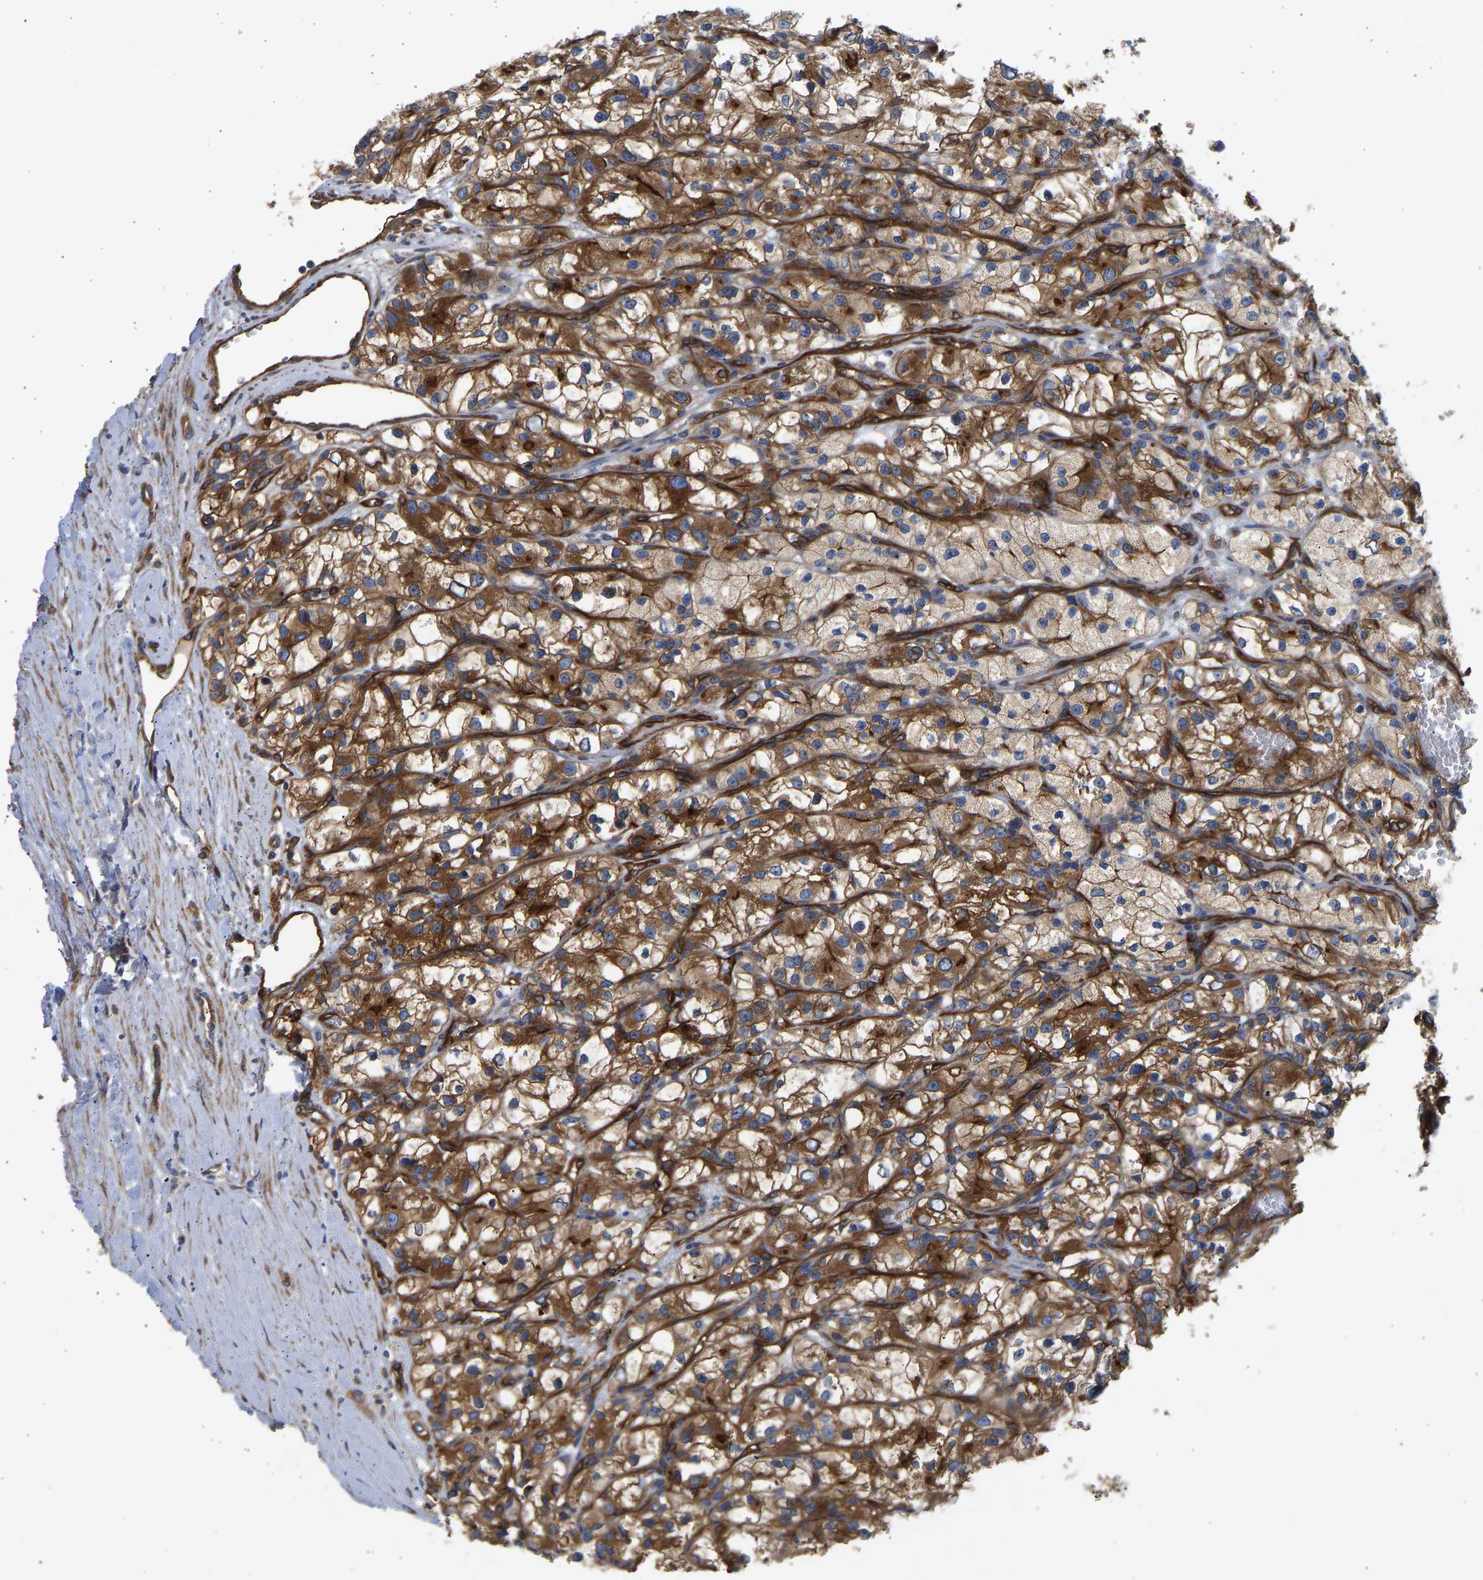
{"staining": {"intensity": "moderate", "quantity": ">75%", "location": "cytoplasmic/membranous"}, "tissue": "renal cancer", "cell_type": "Tumor cells", "image_type": "cancer", "snomed": [{"axis": "morphology", "description": "Adenocarcinoma, NOS"}, {"axis": "topography", "description": "Kidney"}], "caption": "This micrograph displays immunohistochemistry staining of human renal cancer, with medium moderate cytoplasmic/membranous staining in about >75% of tumor cells.", "gene": "MYO1C", "patient": {"sex": "female", "age": 57}}